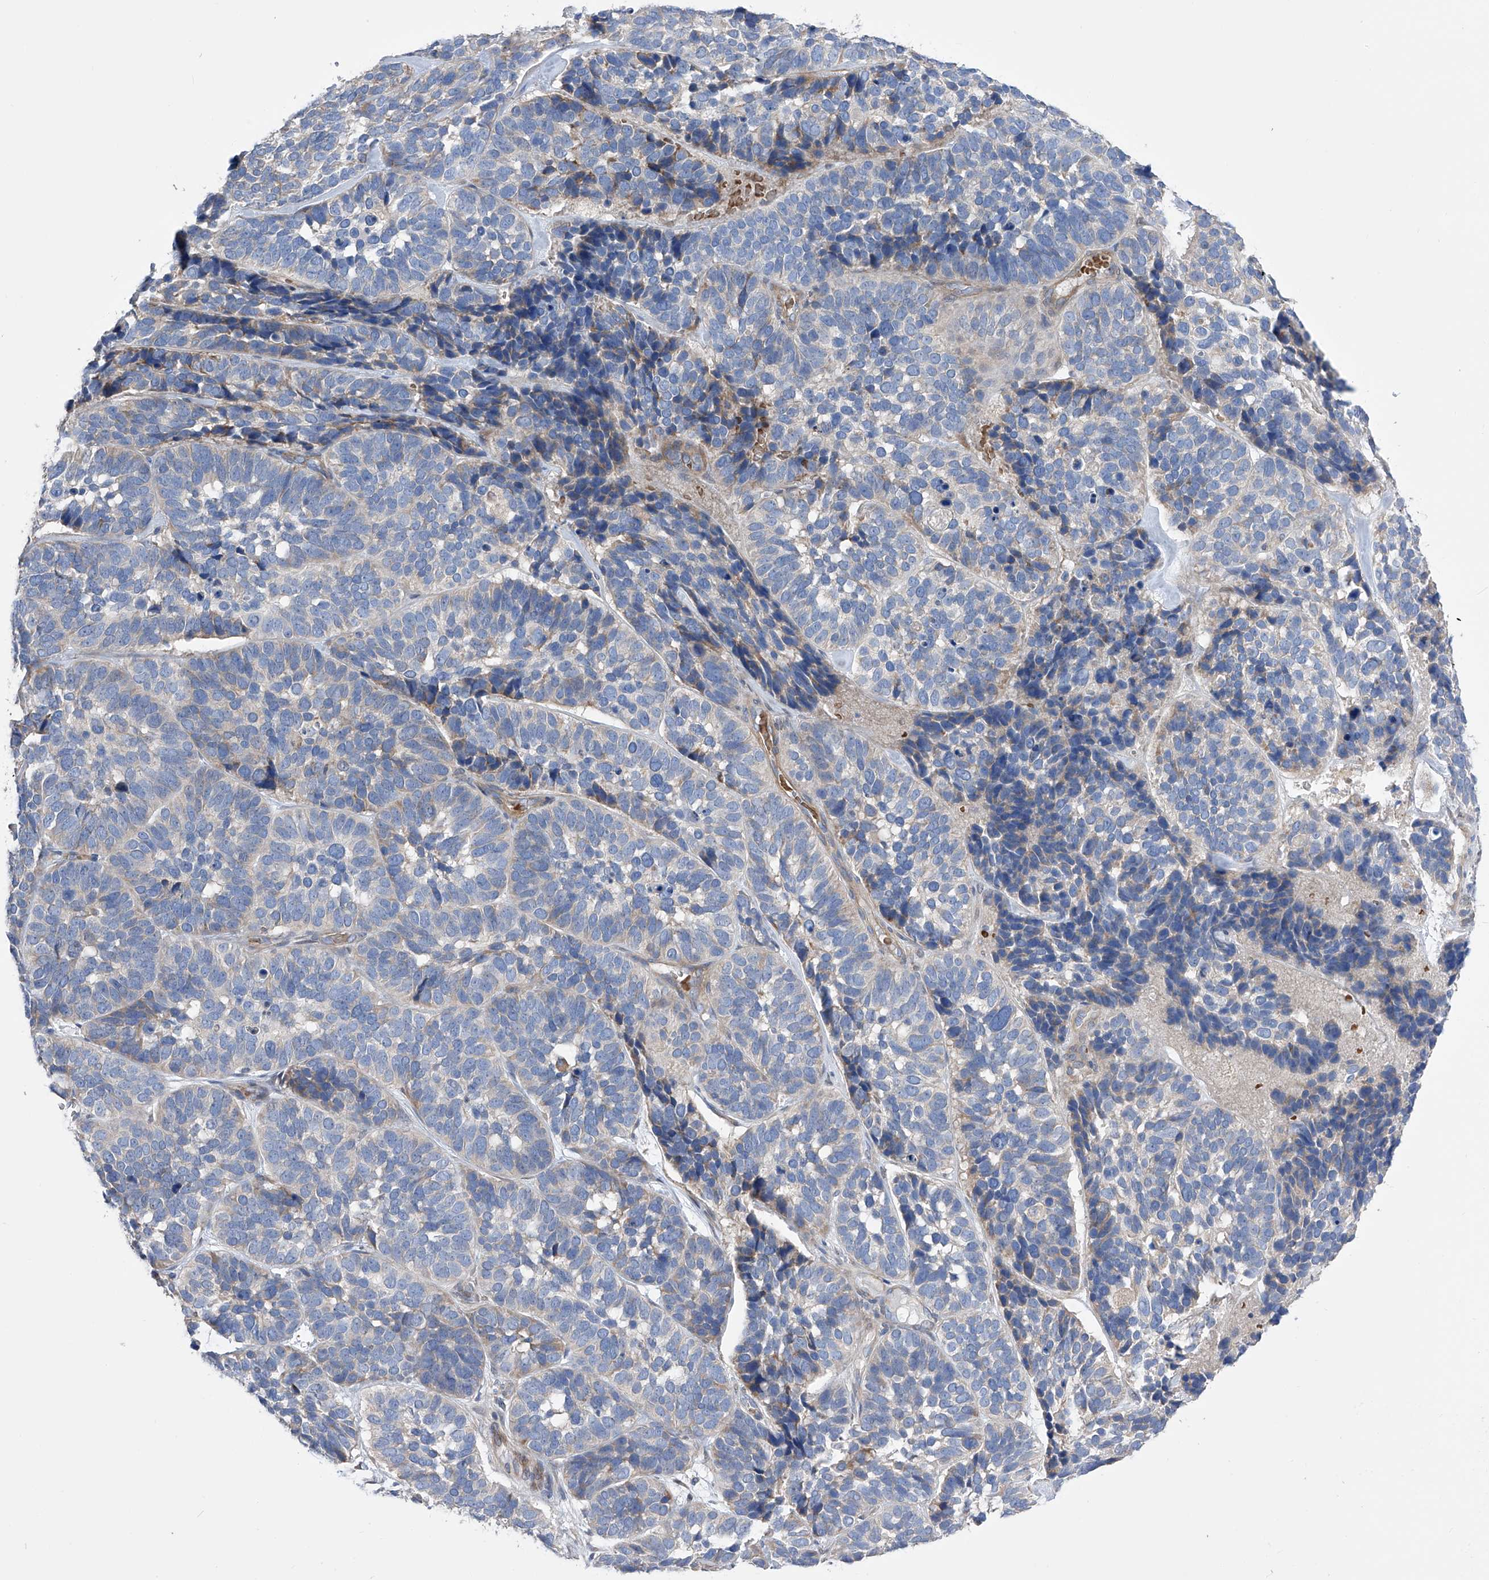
{"staining": {"intensity": "weak", "quantity": "<25%", "location": "cytoplasmic/membranous"}, "tissue": "skin cancer", "cell_type": "Tumor cells", "image_type": "cancer", "snomed": [{"axis": "morphology", "description": "Basal cell carcinoma"}, {"axis": "topography", "description": "Skin"}], "caption": "Photomicrograph shows no significant protein staining in tumor cells of skin cancer.", "gene": "NFATC4", "patient": {"sex": "male", "age": 62}}